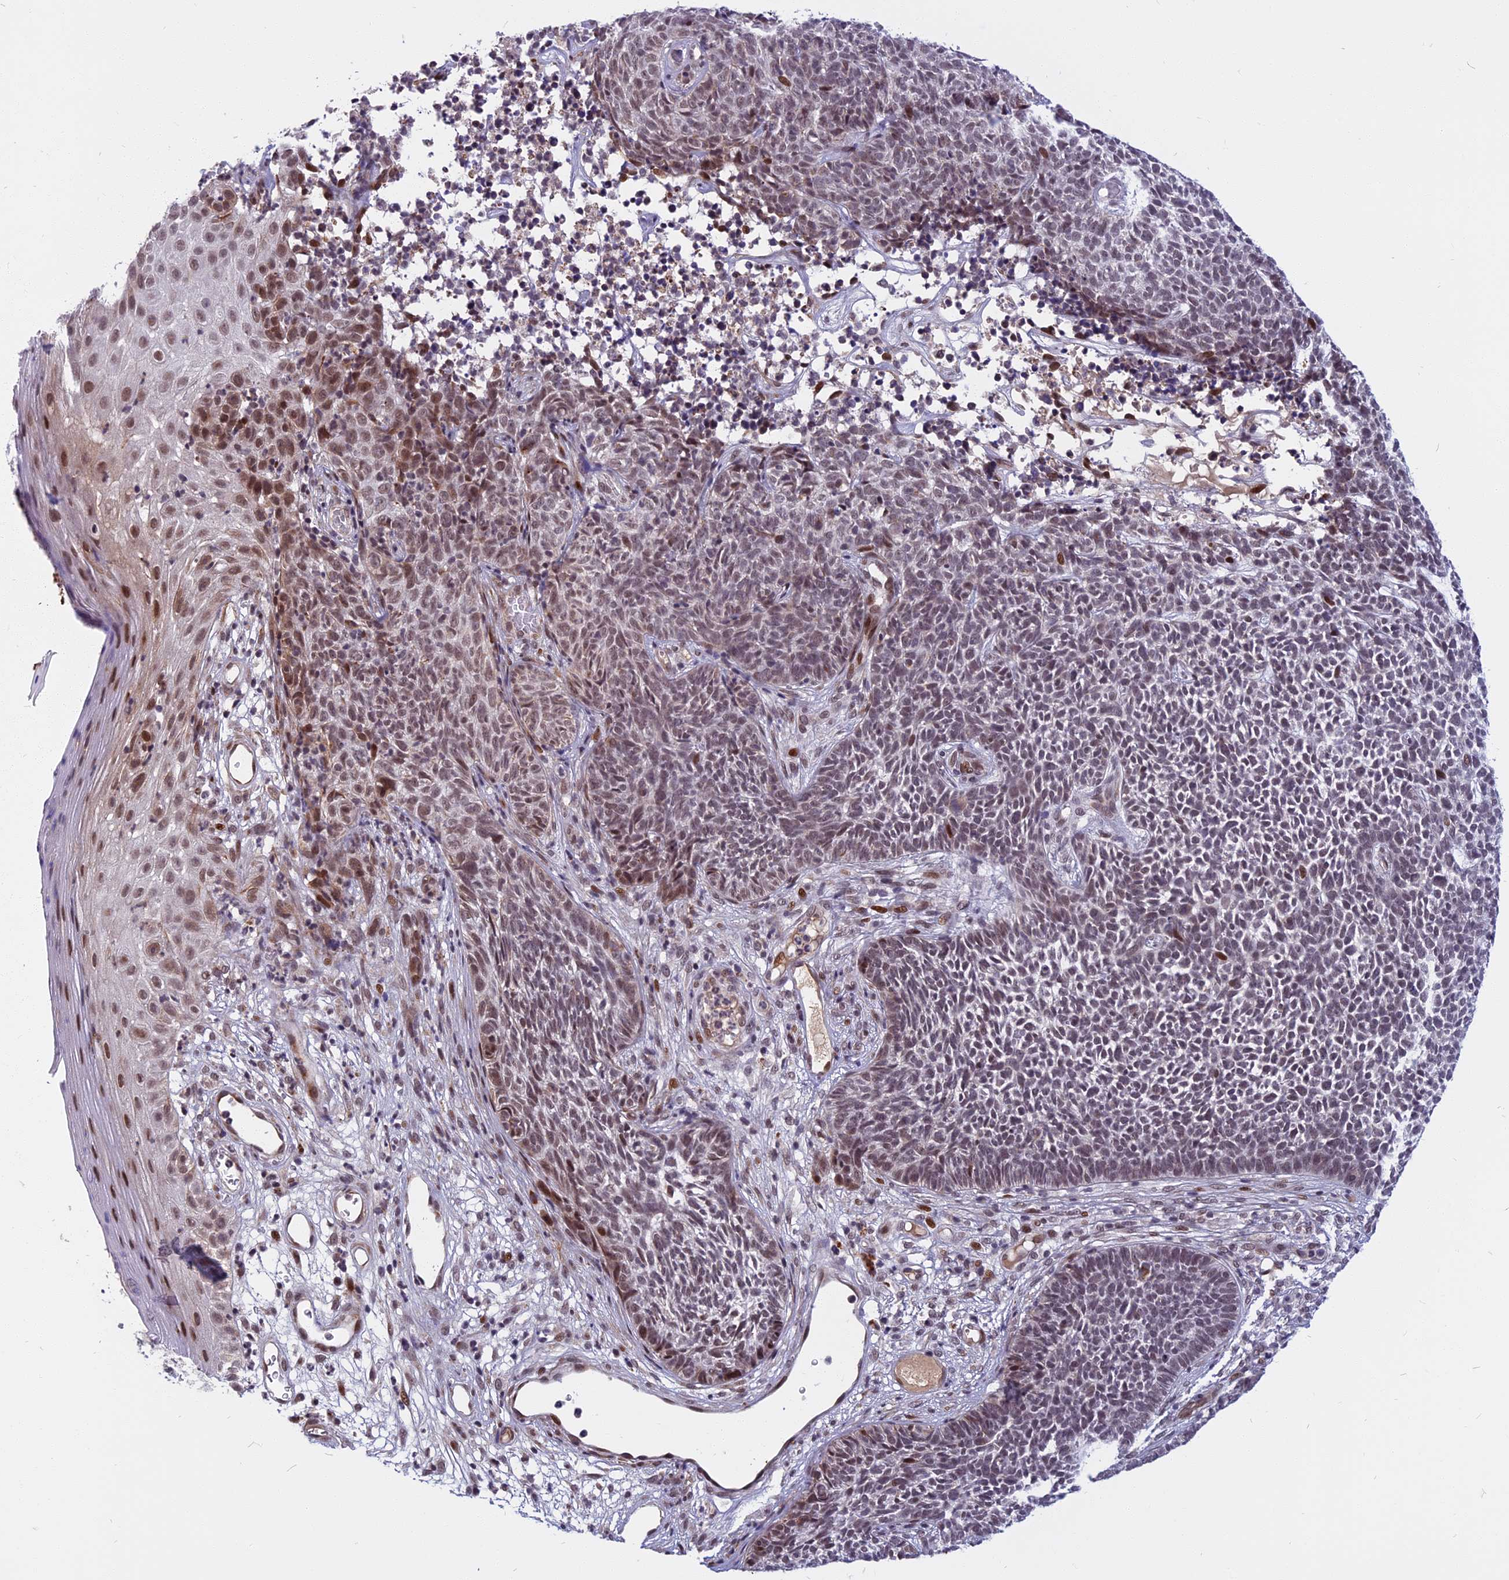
{"staining": {"intensity": "moderate", "quantity": "25%-75%", "location": "nuclear"}, "tissue": "skin cancer", "cell_type": "Tumor cells", "image_type": "cancer", "snomed": [{"axis": "morphology", "description": "Basal cell carcinoma"}, {"axis": "topography", "description": "Skin"}], "caption": "Protein expression analysis of human skin cancer (basal cell carcinoma) reveals moderate nuclear staining in approximately 25%-75% of tumor cells.", "gene": "CDC7", "patient": {"sex": "female", "age": 84}}